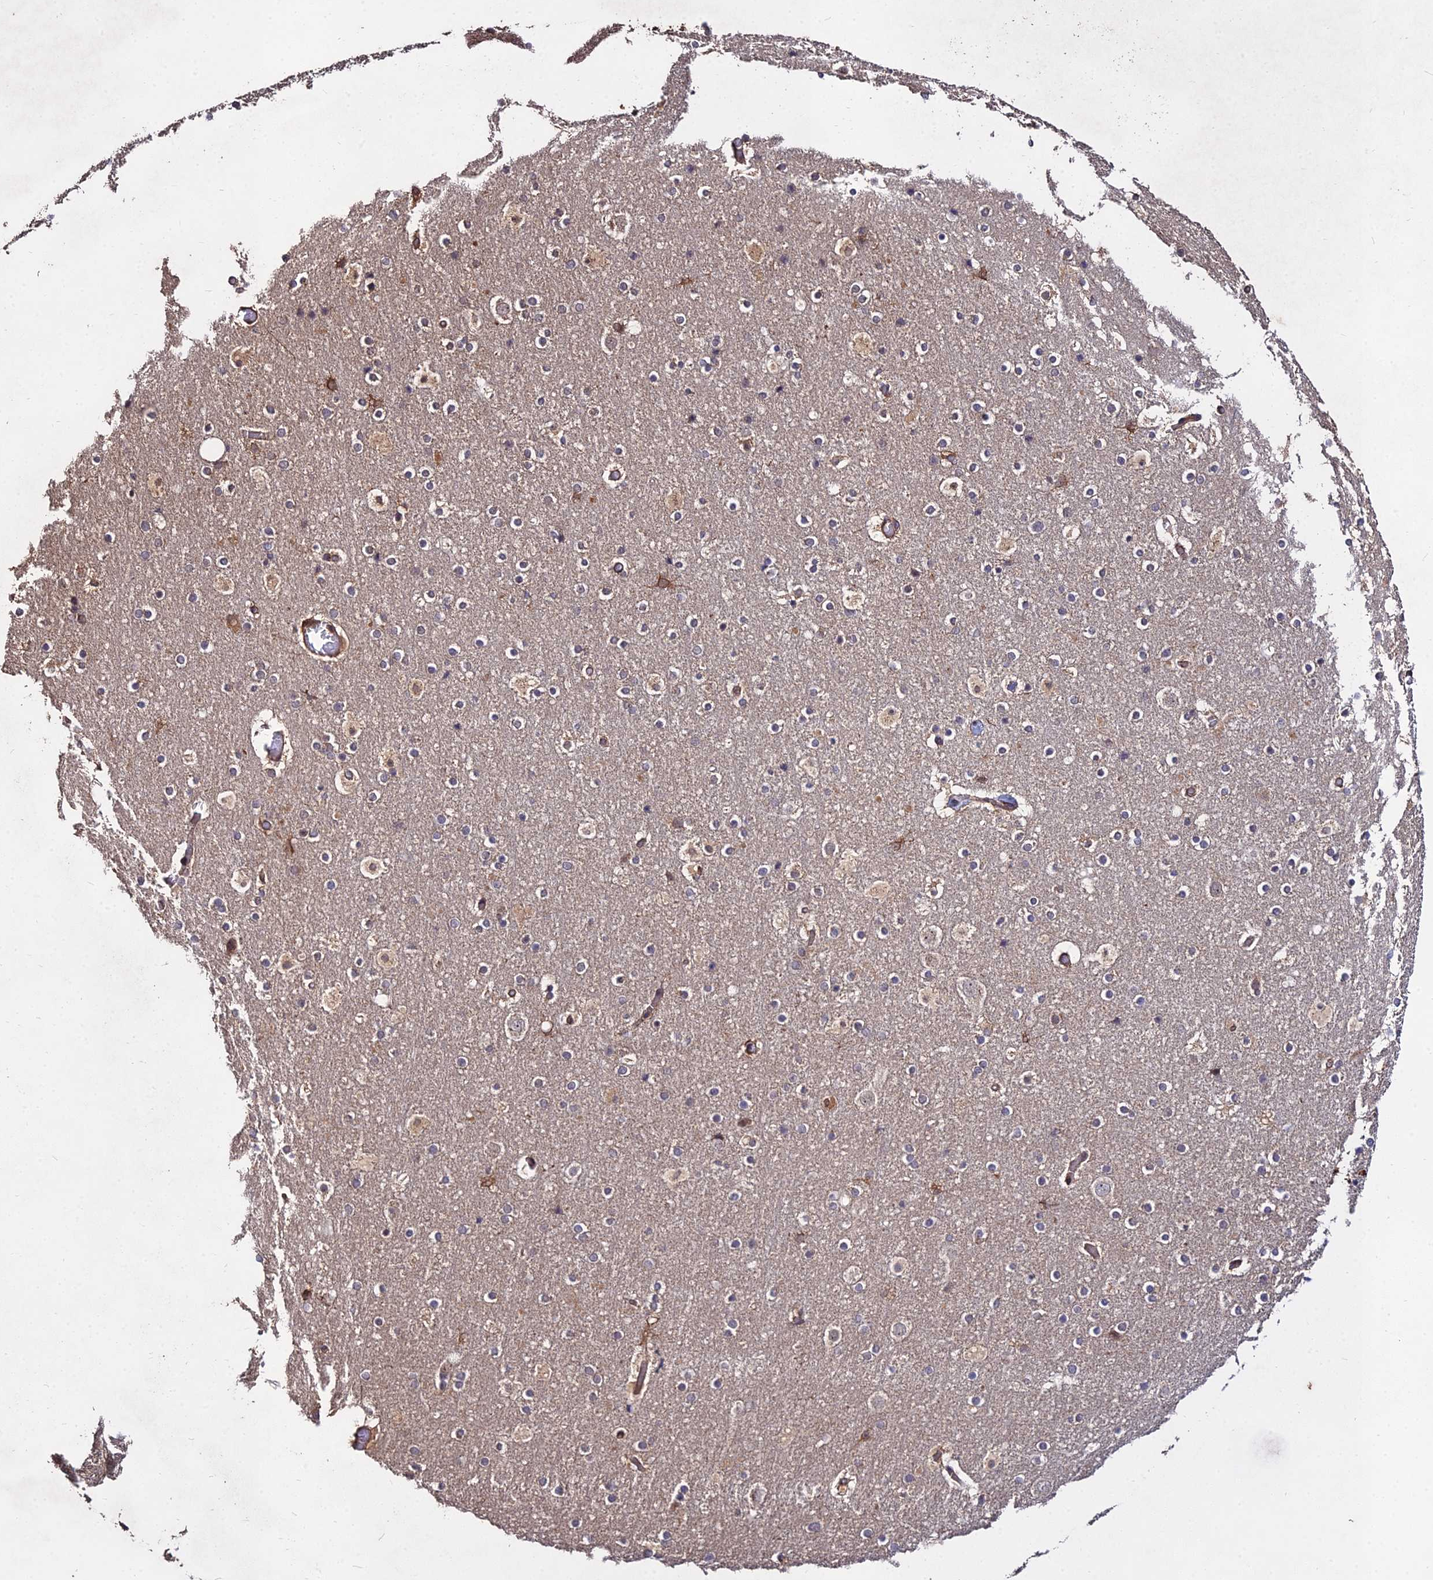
{"staining": {"intensity": "moderate", "quantity": "25%-75%", "location": "cytoplasmic/membranous"}, "tissue": "cerebral cortex", "cell_type": "Endothelial cells", "image_type": "normal", "snomed": [{"axis": "morphology", "description": "Normal tissue, NOS"}, {"axis": "topography", "description": "Cerebral cortex"}], "caption": "A high-resolution photomicrograph shows immunohistochemistry staining of benign cerebral cortex, which exhibits moderate cytoplasmic/membranous staining in approximately 25%-75% of endothelial cells.", "gene": "GRTP1", "patient": {"sex": "male", "age": 57}}